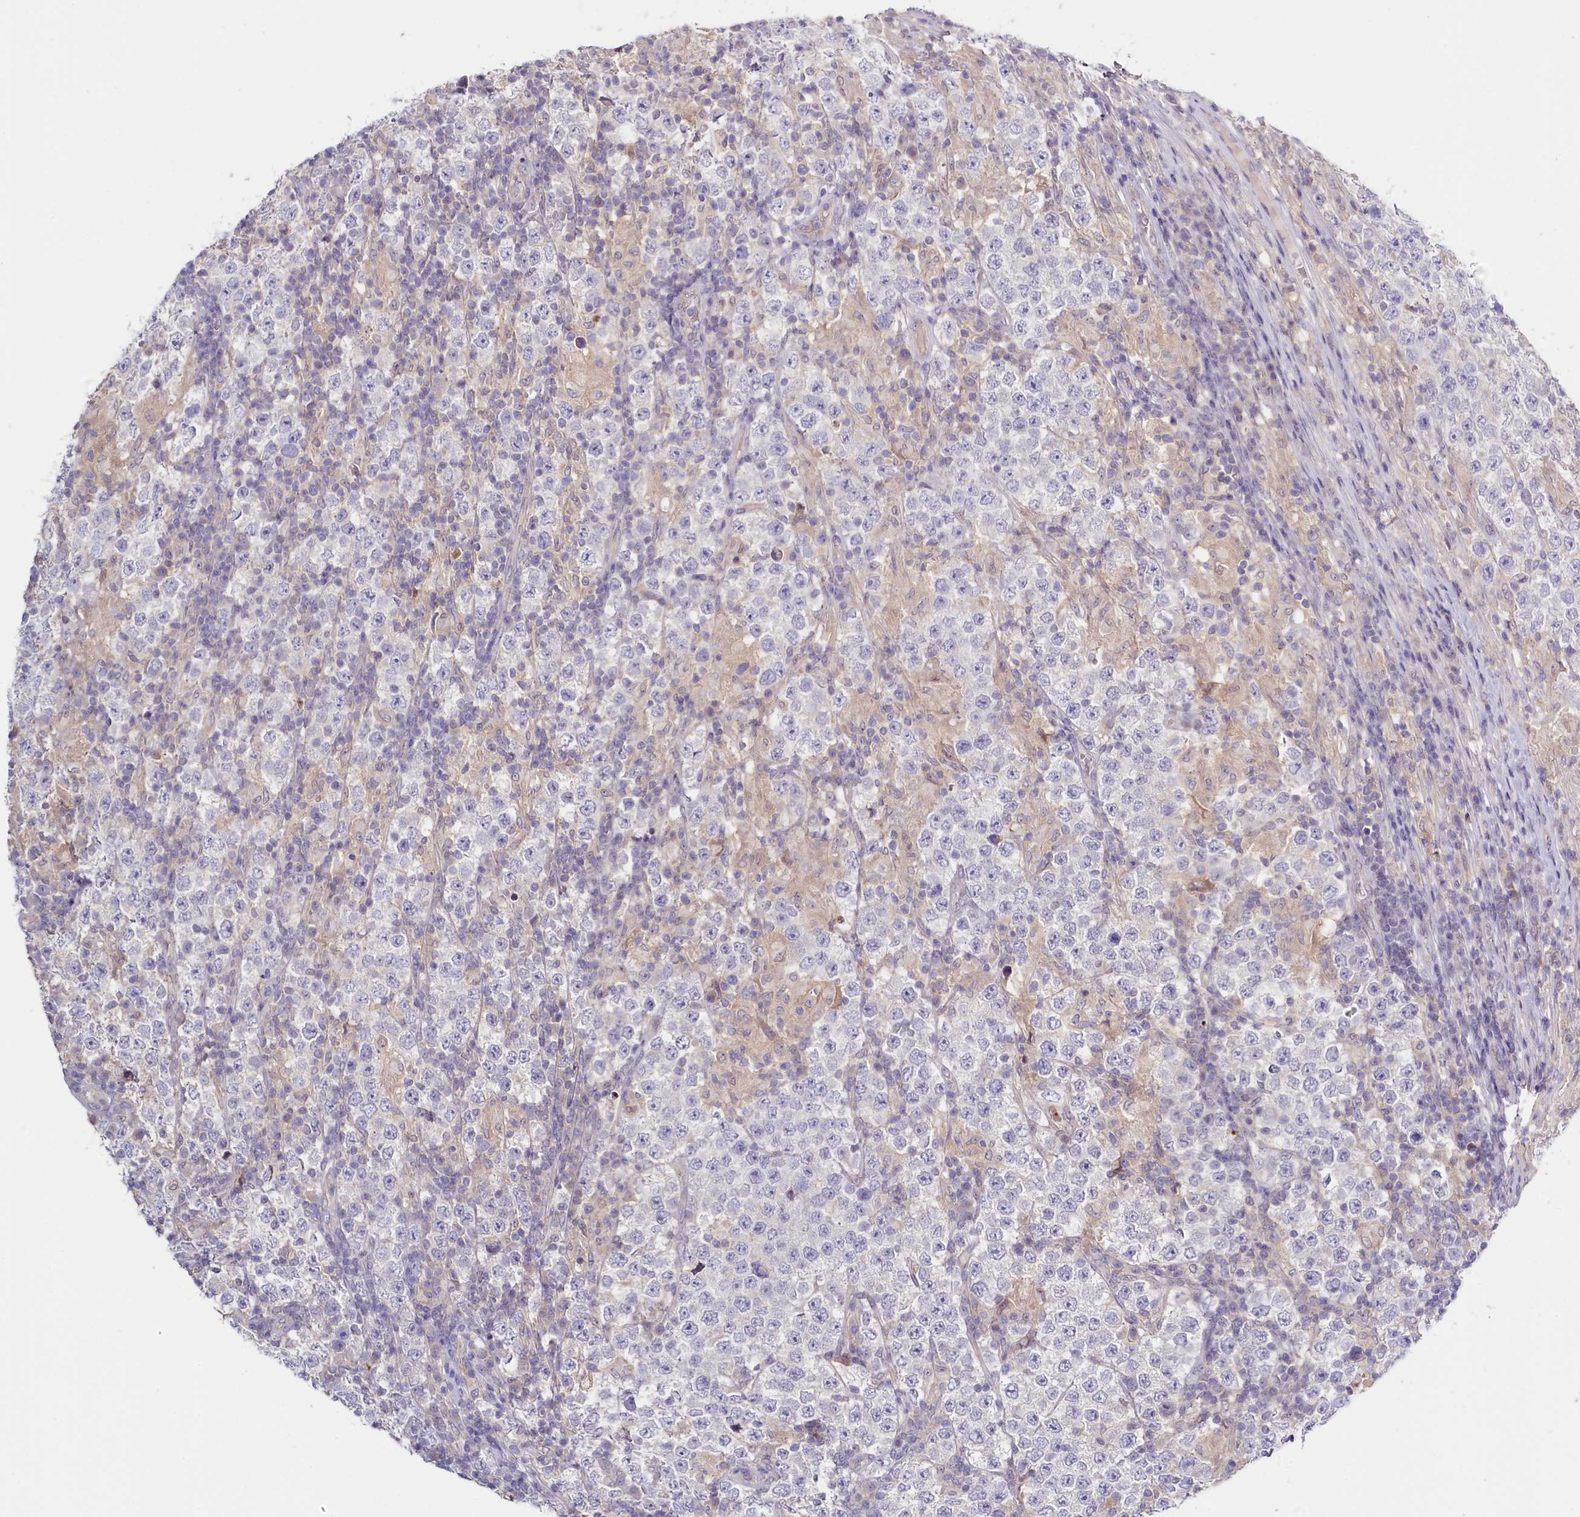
{"staining": {"intensity": "negative", "quantity": "none", "location": "none"}, "tissue": "testis cancer", "cell_type": "Tumor cells", "image_type": "cancer", "snomed": [{"axis": "morphology", "description": "Normal tissue, NOS"}, {"axis": "morphology", "description": "Urothelial carcinoma, High grade"}, {"axis": "morphology", "description": "Seminoma, NOS"}, {"axis": "morphology", "description": "Carcinoma, Embryonal, NOS"}, {"axis": "topography", "description": "Urinary bladder"}, {"axis": "topography", "description": "Testis"}], "caption": "Testis cancer was stained to show a protein in brown. There is no significant expression in tumor cells.", "gene": "PDE6D", "patient": {"sex": "male", "age": 41}}